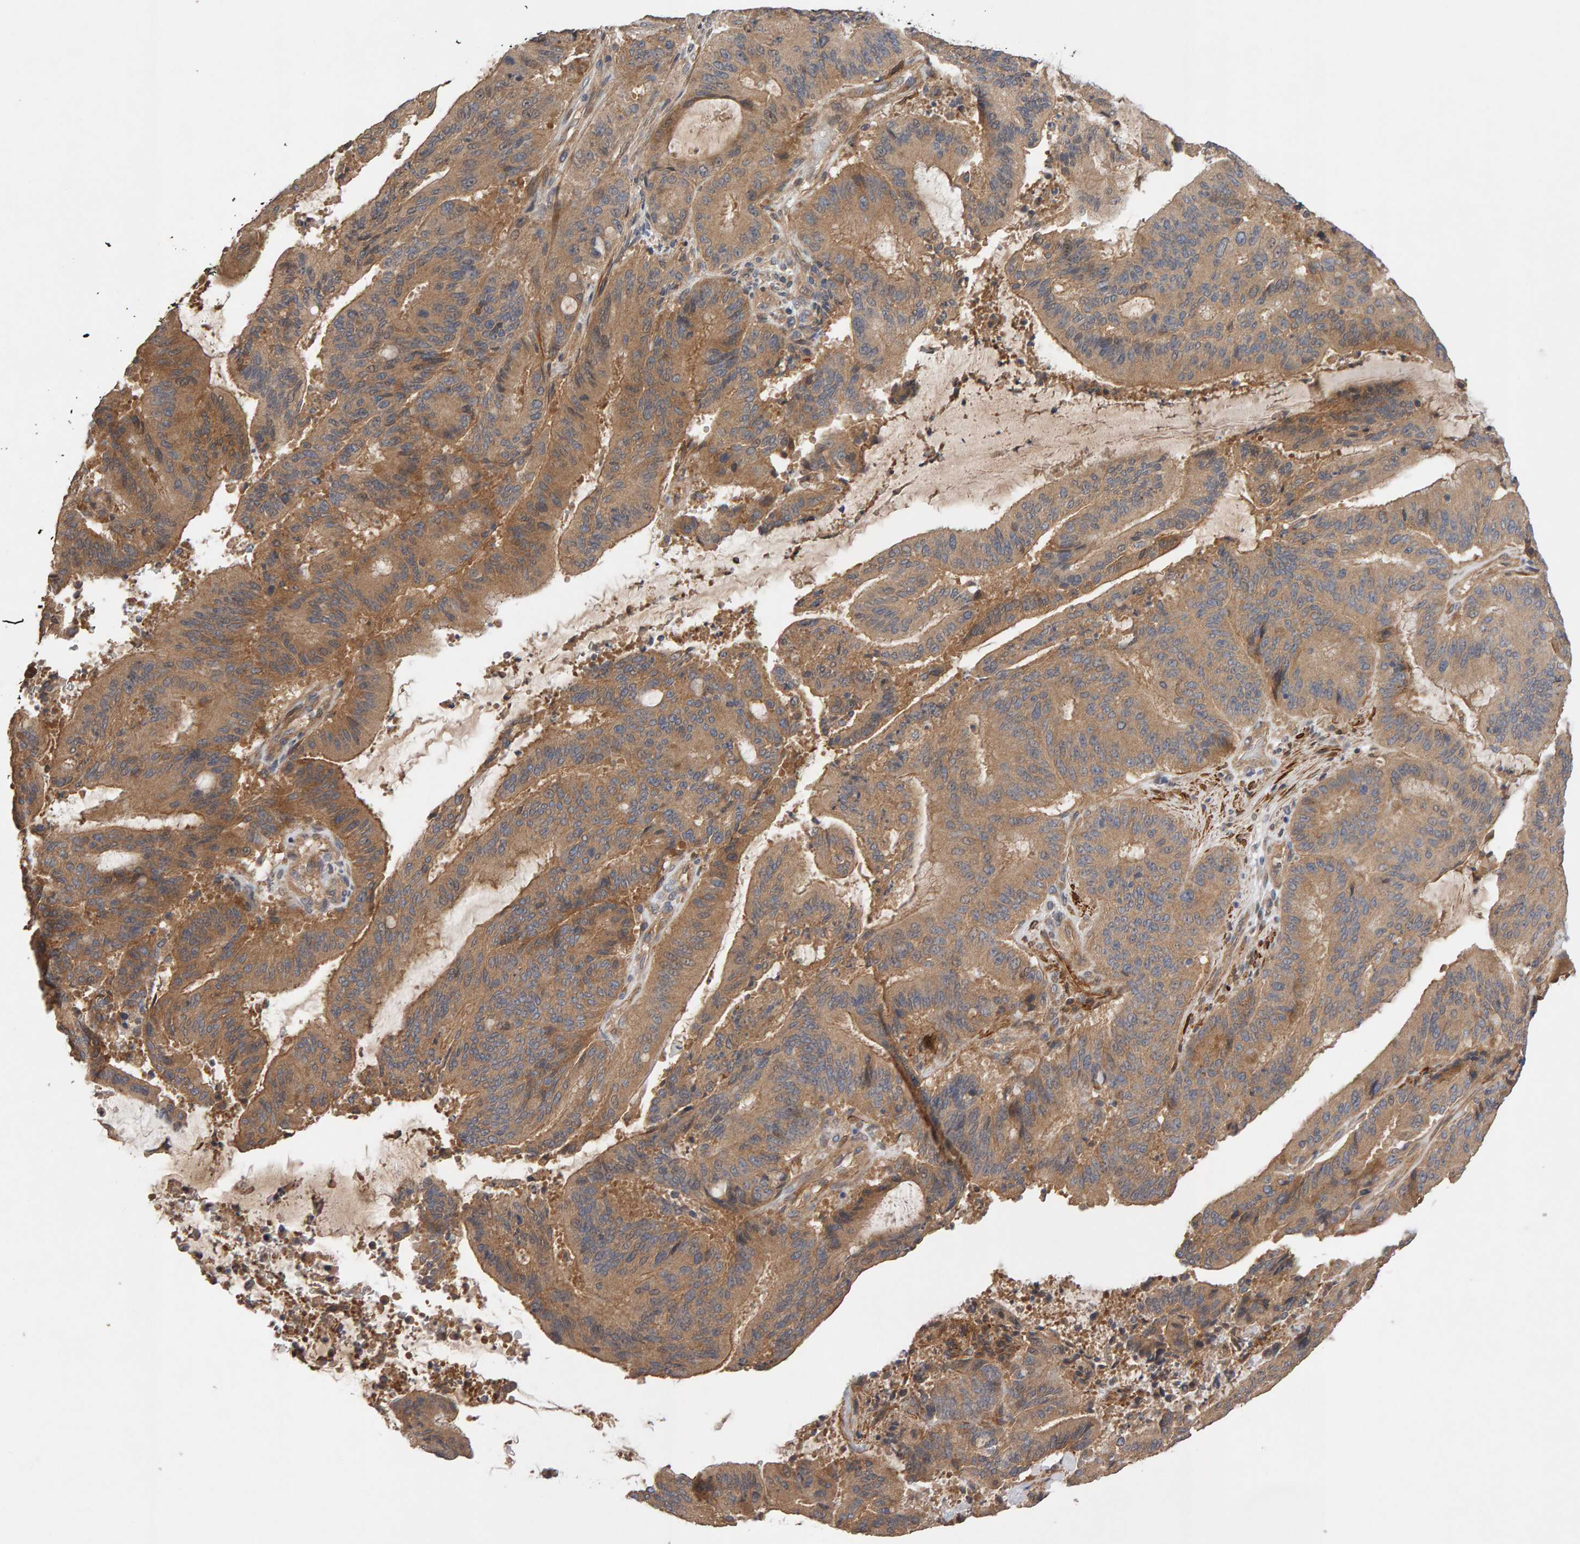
{"staining": {"intensity": "moderate", "quantity": ">75%", "location": "cytoplasmic/membranous"}, "tissue": "liver cancer", "cell_type": "Tumor cells", "image_type": "cancer", "snomed": [{"axis": "morphology", "description": "Normal tissue, NOS"}, {"axis": "morphology", "description": "Cholangiocarcinoma"}, {"axis": "topography", "description": "Liver"}, {"axis": "topography", "description": "Peripheral nerve tissue"}], "caption": "Tumor cells display medium levels of moderate cytoplasmic/membranous expression in about >75% of cells in human liver cancer (cholangiocarcinoma). (IHC, brightfield microscopy, high magnification).", "gene": "RNF19A", "patient": {"sex": "female", "age": 73}}